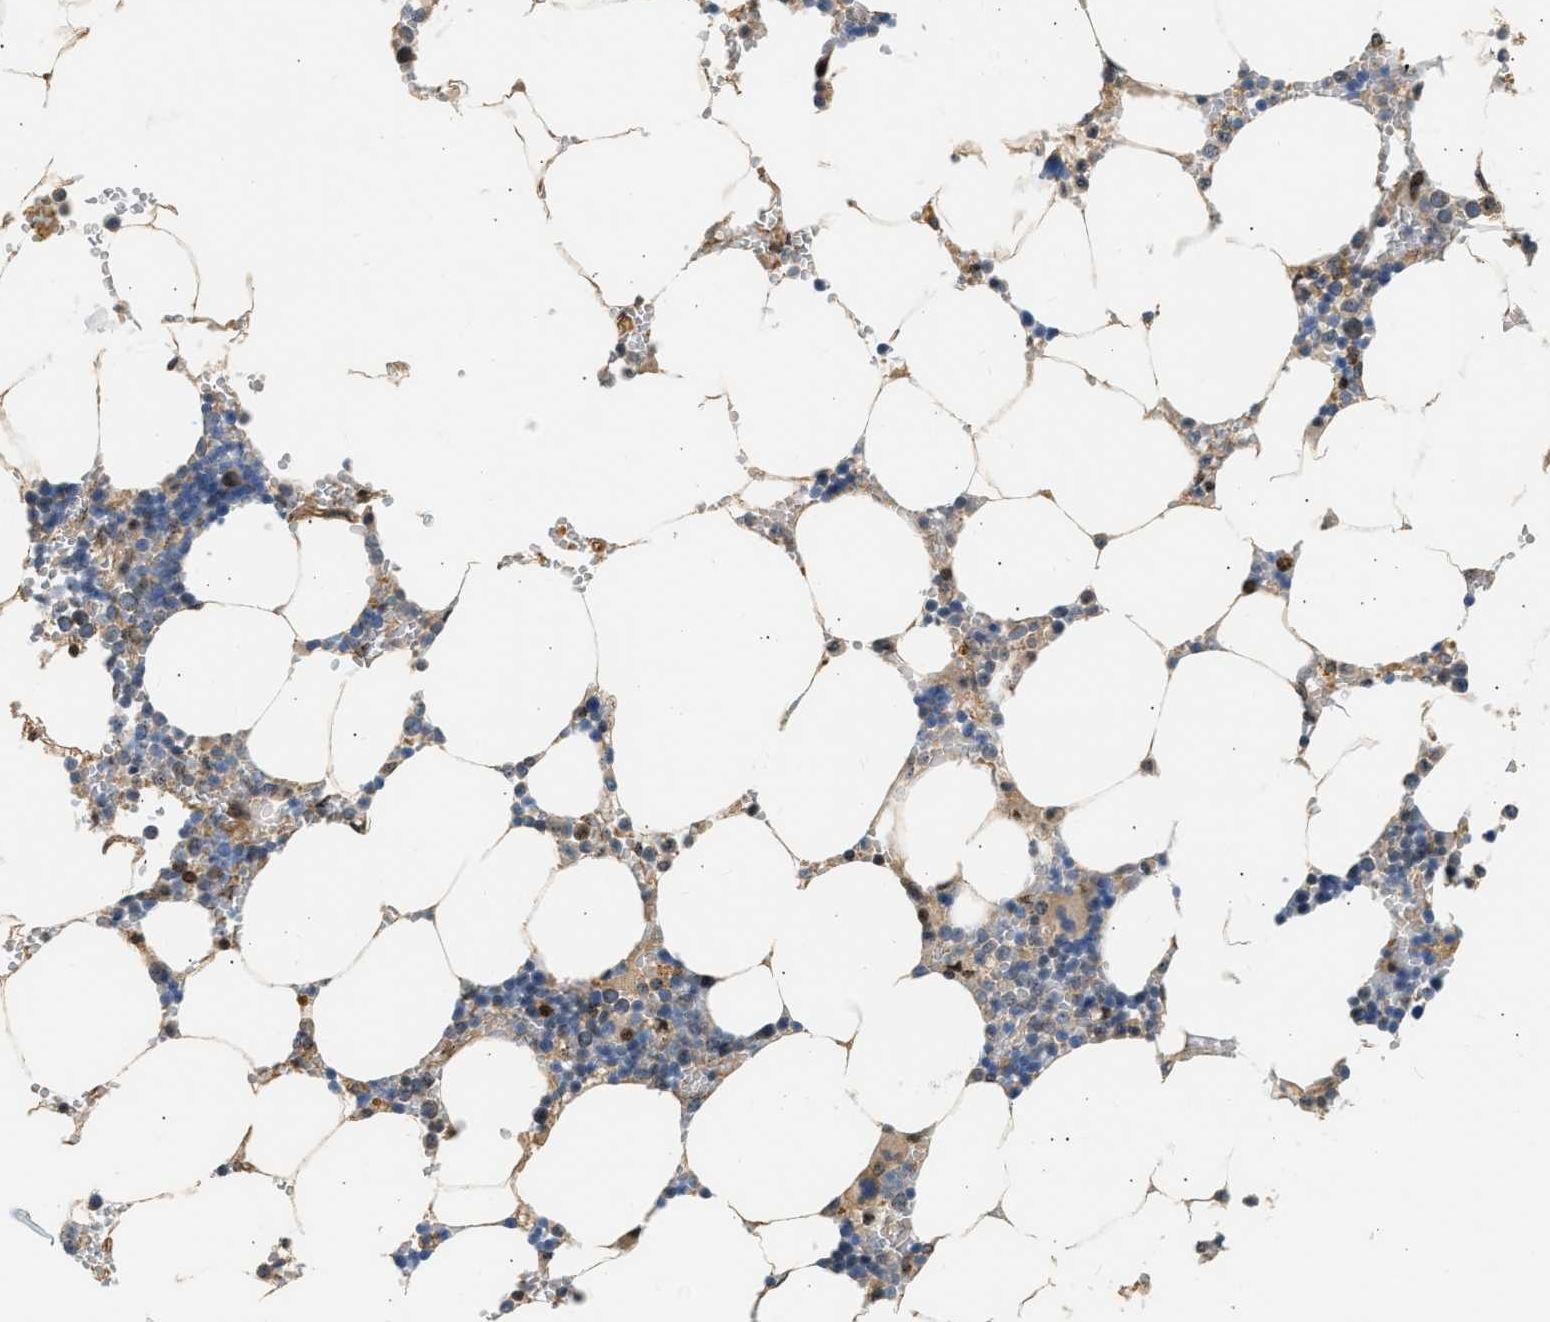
{"staining": {"intensity": "weak", "quantity": "<25%", "location": "cytoplasmic/membranous"}, "tissue": "bone marrow", "cell_type": "Hematopoietic cells", "image_type": "normal", "snomed": [{"axis": "morphology", "description": "Normal tissue, NOS"}, {"axis": "topography", "description": "Bone marrow"}], "caption": "The image shows no staining of hematopoietic cells in unremarkable bone marrow. (Brightfield microscopy of DAB (3,3'-diaminobenzidine) IHC at high magnification).", "gene": "WDR31", "patient": {"sex": "male", "age": 70}}